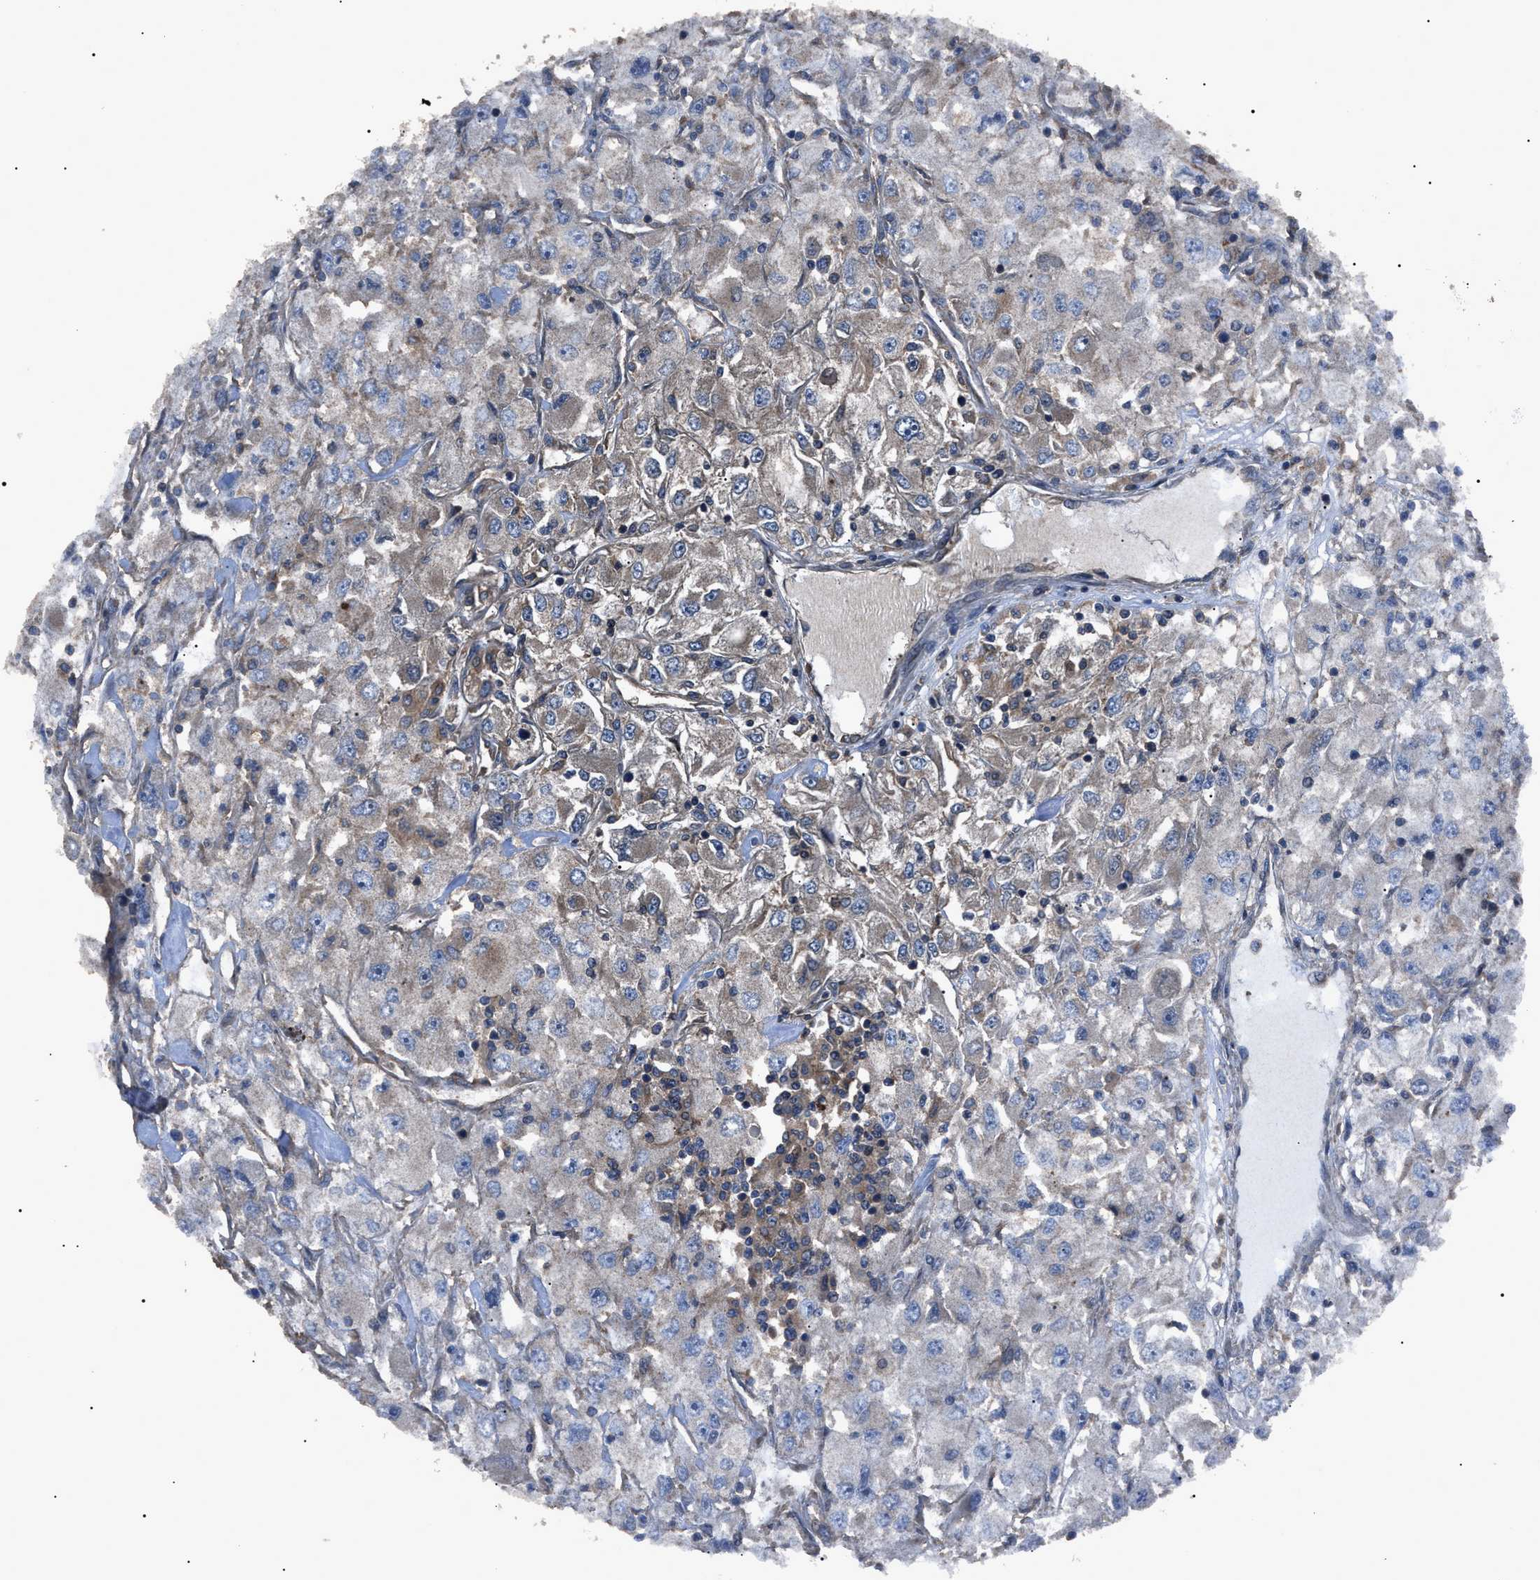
{"staining": {"intensity": "weak", "quantity": "<25%", "location": "cytoplasmic/membranous"}, "tissue": "renal cancer", "cell_type": "Tumor cells", "image_type": "cancer", "snomed": [{"axis": "morphology", "description": "Adenocarcinoma, NOS"}, {"axis": "topography", "description": "Kidney"}], "caption": "This image is of renal cancer stained with IHC to label a protein in brown with the nuclei are counter-stained blue. There is no staining in tumor cells.", "gene": "RNF216", "patient": {"sex": "female", "age": 52}}